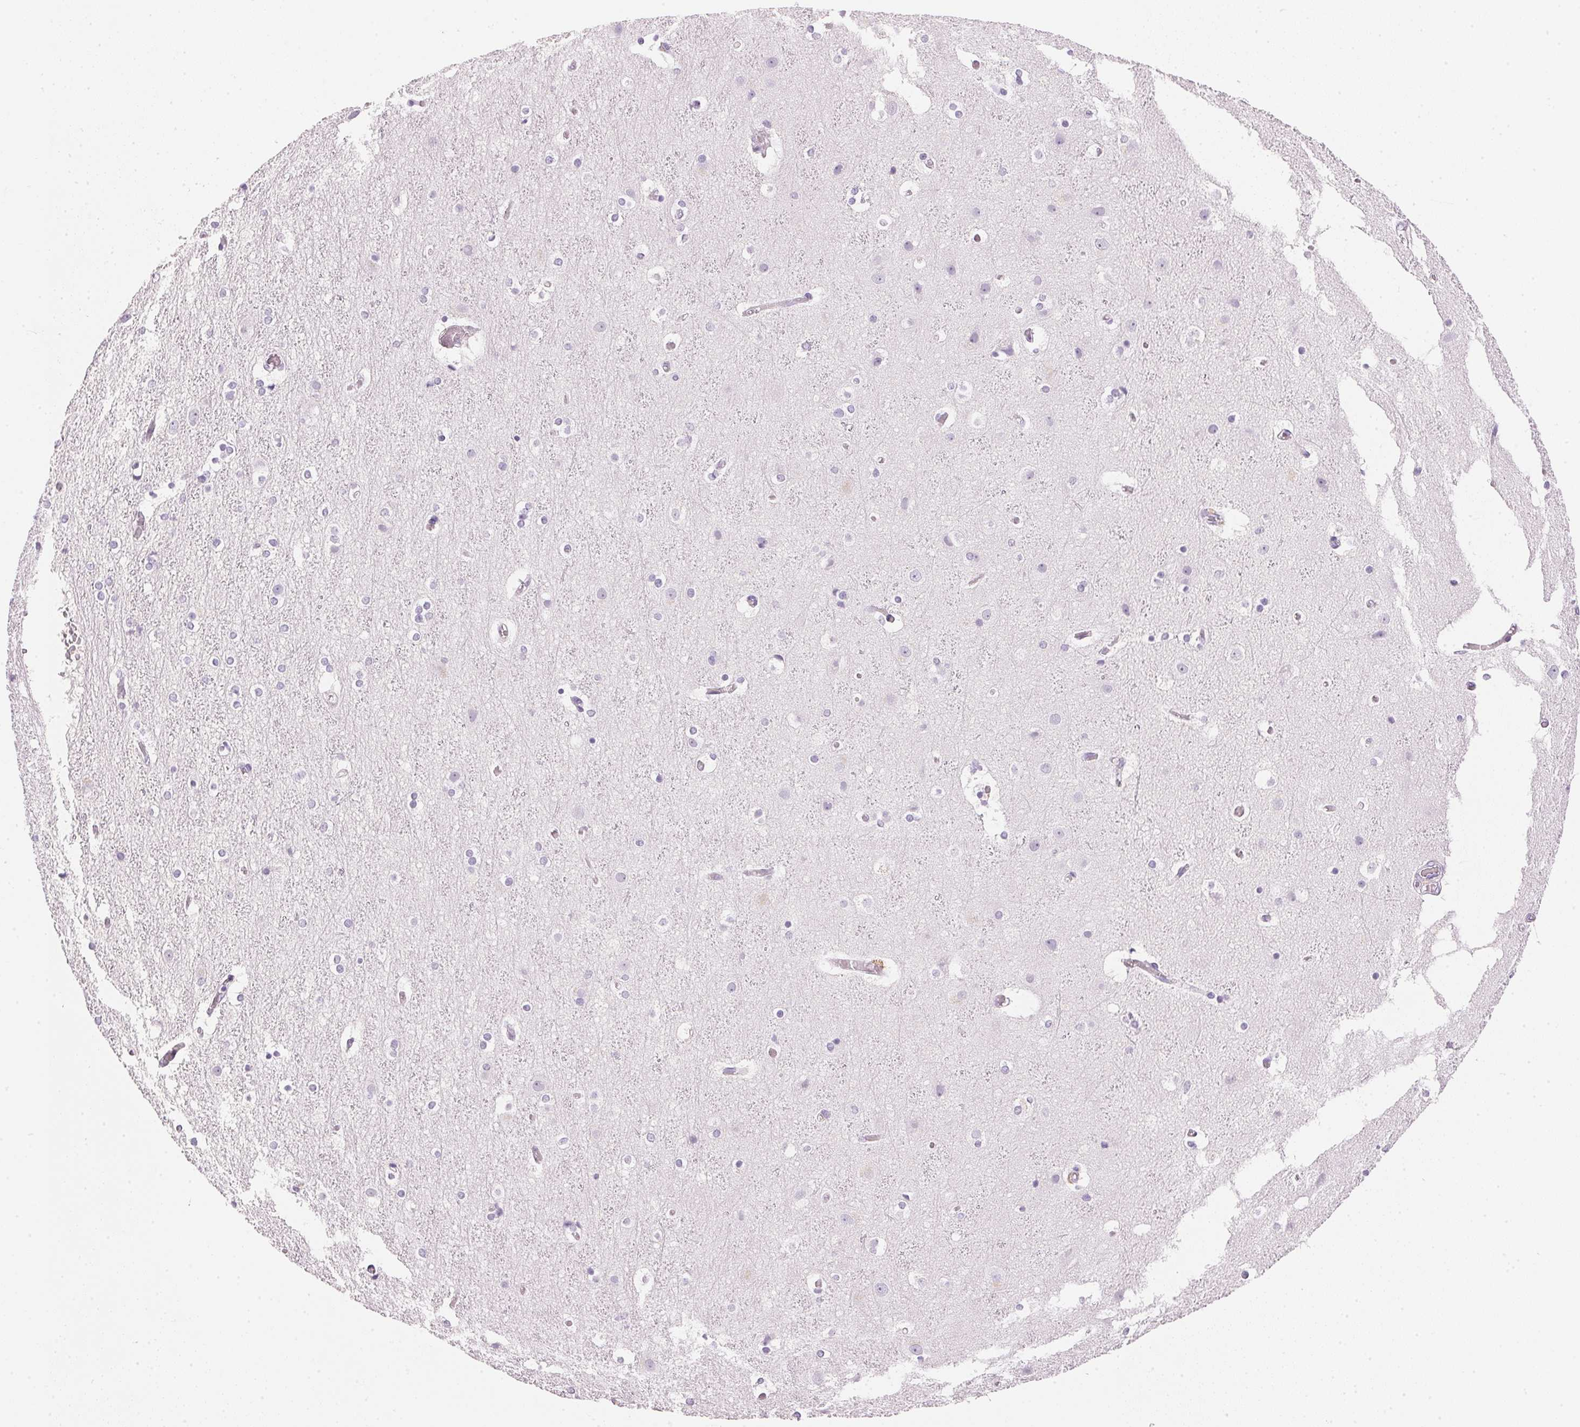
{"staining": {"intensity": "negative", "quantity": "none", "location": "none"}, "tissue": "cerebral cortex", "cell_type": "Endothelial cells", "image_type": "normal", "snomed": [{"axis": "morphology", "description": "Normal tissue, NOS"}, {"axis": "topography", "description": "Cerebral cortex"}], "caption": "Endothelial cells show no significant expression in unremarkable cerebral cortex. (DAB IHC visualized using brightfield microscopy, high magnification).", "gene": "IGFBP1", "patient": {"sex": "female", "age": 52}}